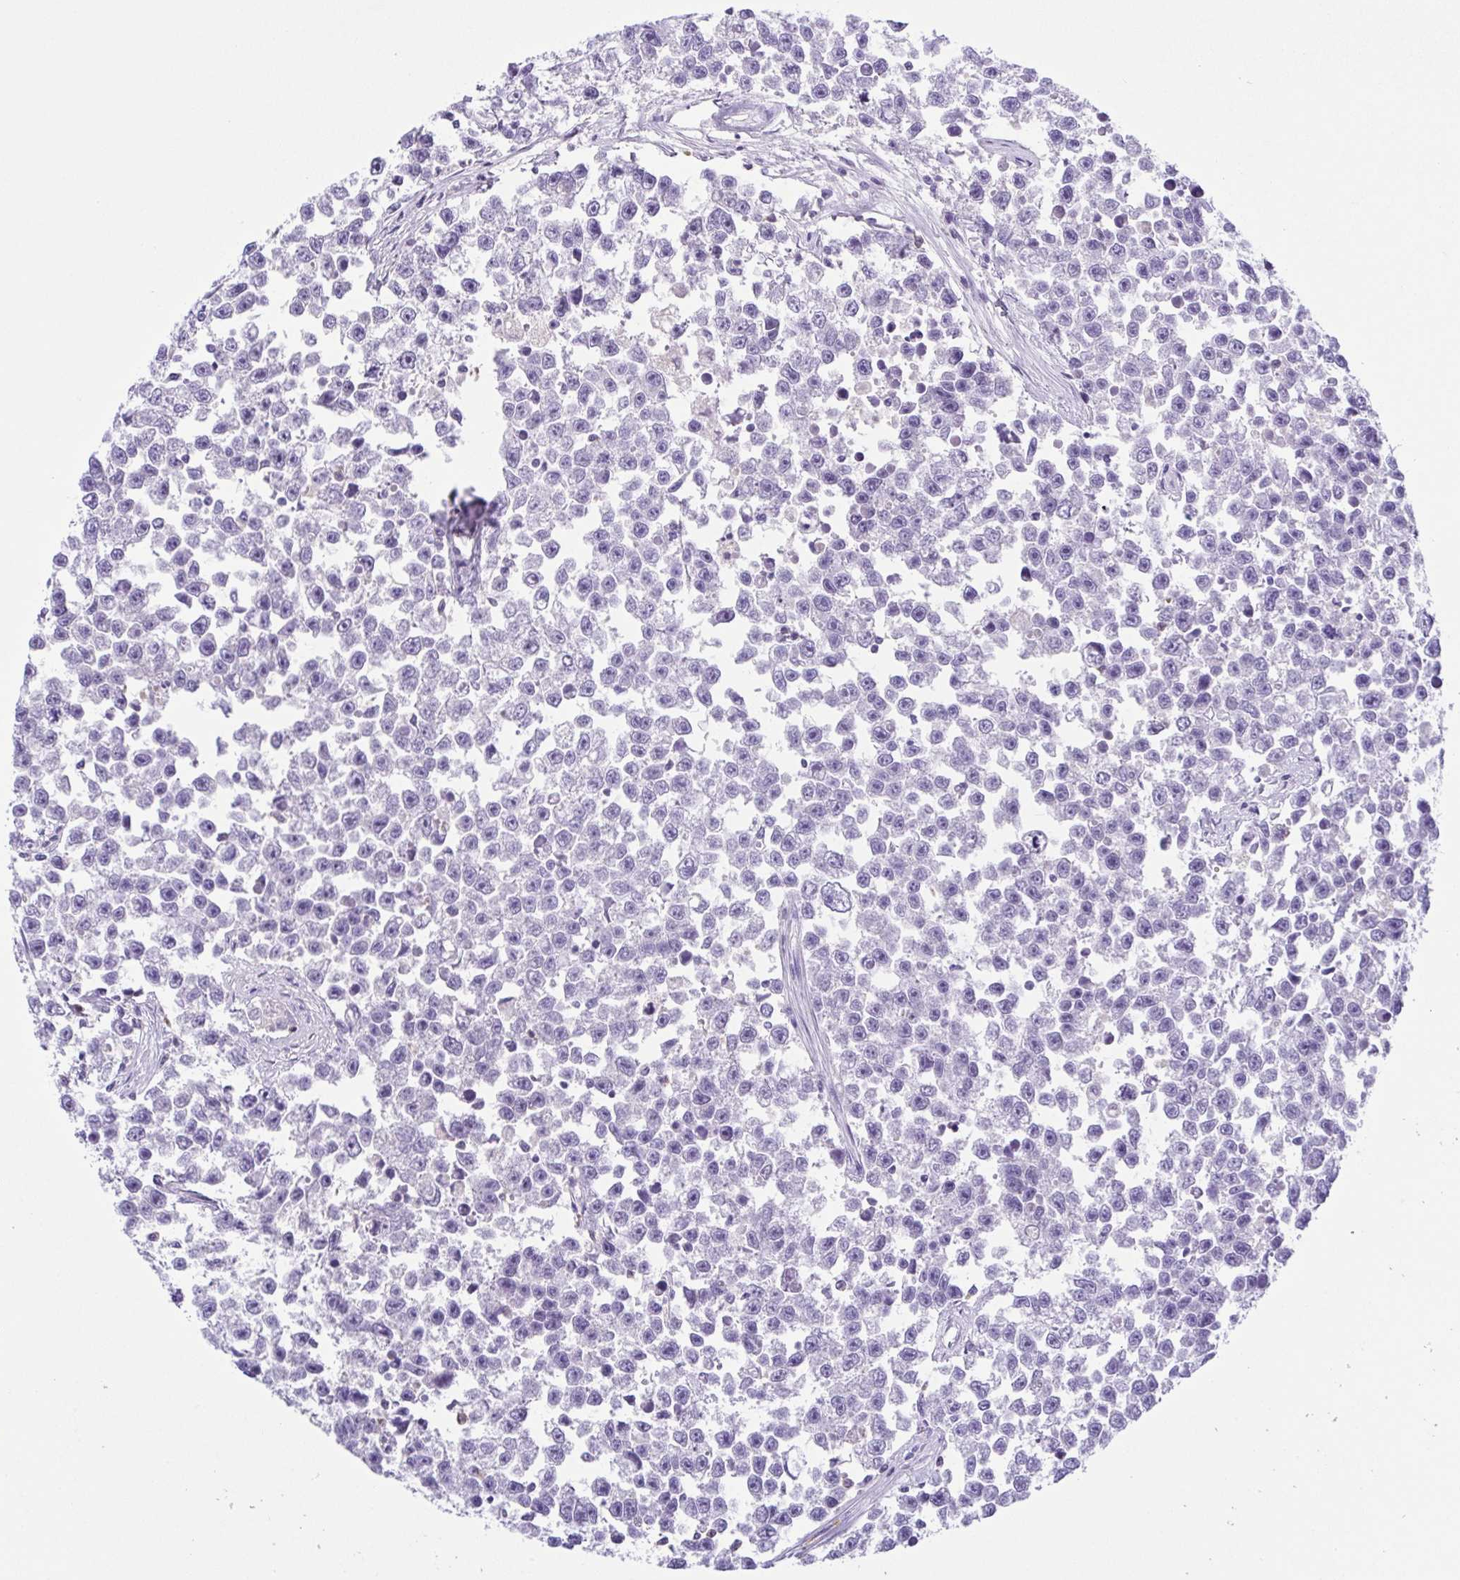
{"staining": {"intensity": "negative", "quantity": "none", "location": "none"}, "tissue": "testis cancer", "cell_type": "Tumor cells", "image_type": "cancer", "snomed": [{"axis": "morphology", "description": "Seminoma, NOS"}, {"axis": "topography", "description": "Testis"}], "caption": "Immunohistochemical staining of testis cancer (seminoma) displays no significant expression in tumor cells.", "gene": "PGLYRP1", "patient": {"sex": "male", "age": 26}}